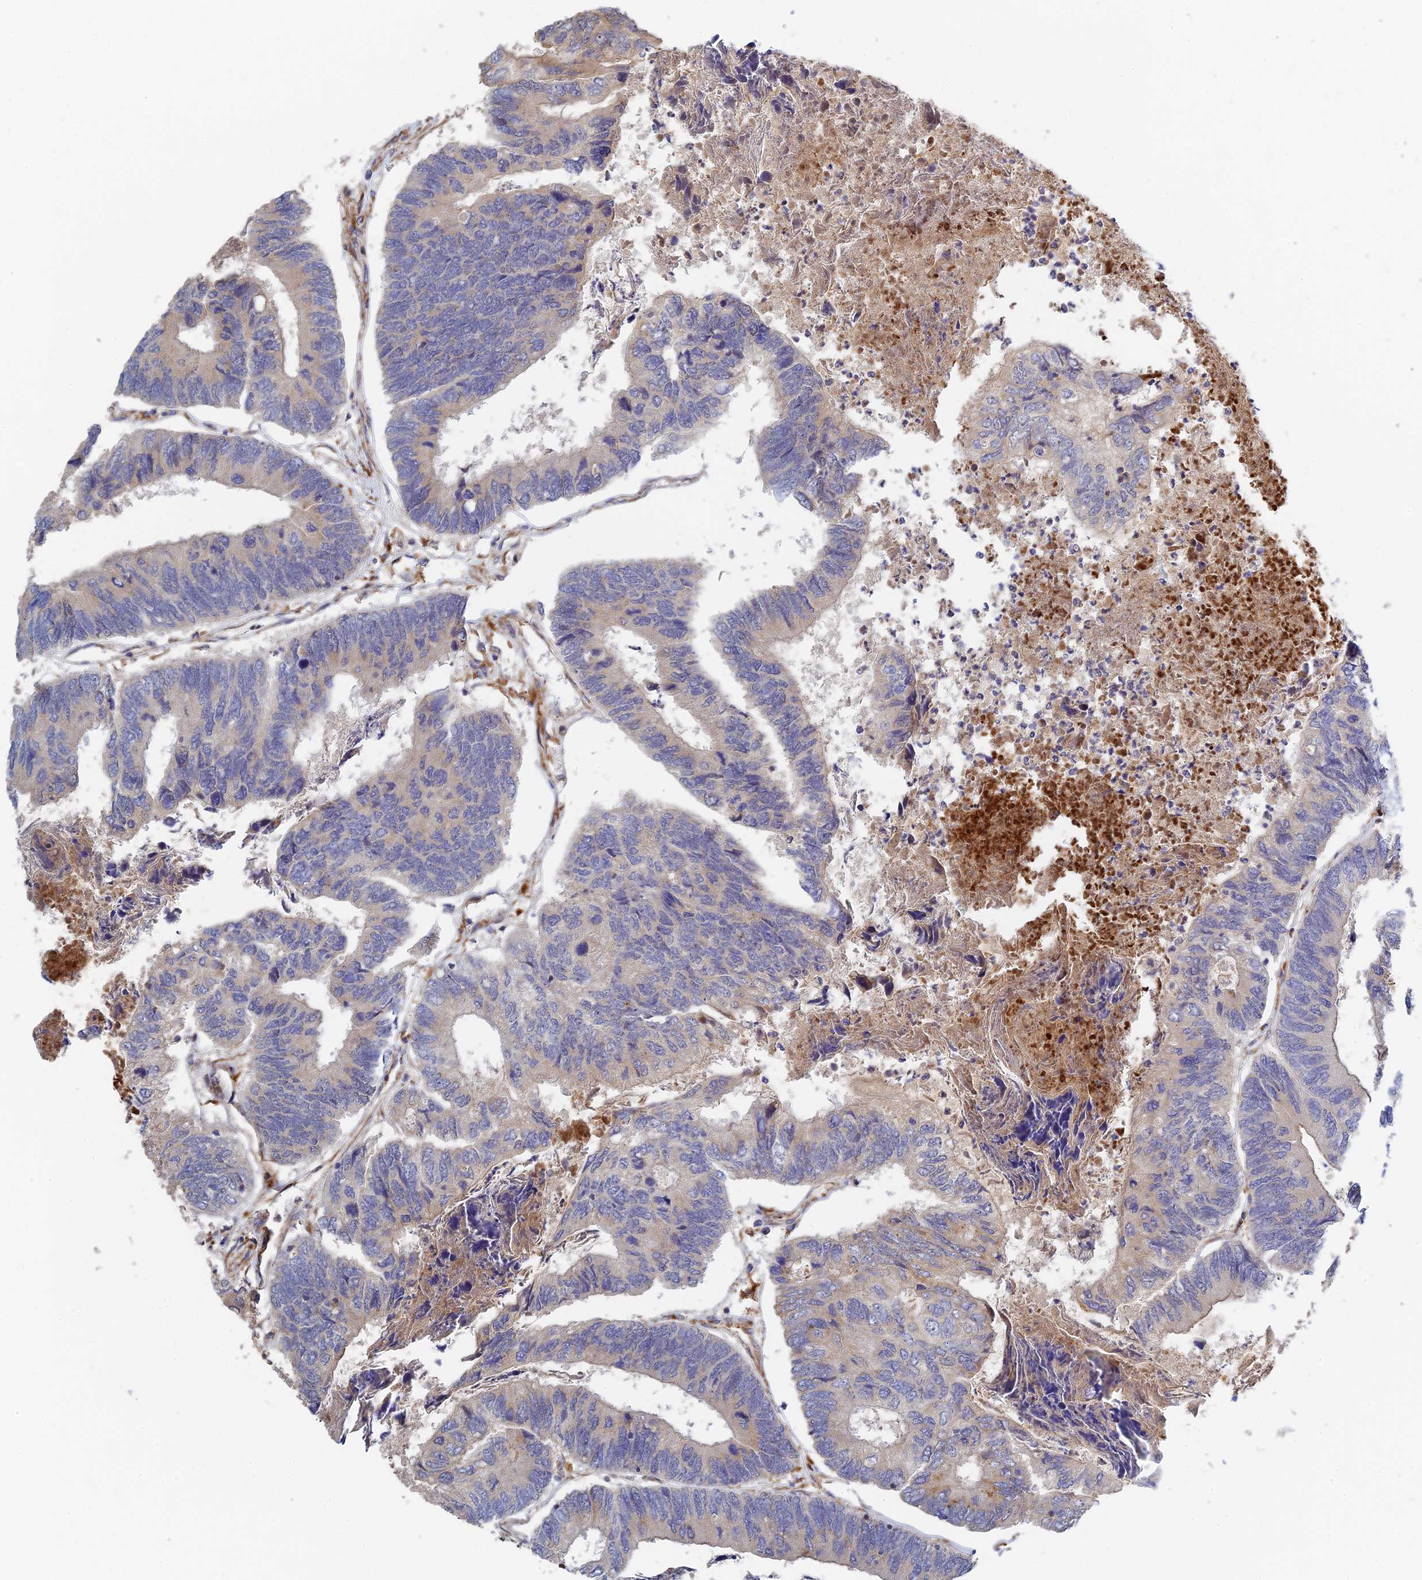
{"staining": {"intensity": "negative", "quantity": "none", "location": "none"}, "tissue": "colorectal cancer", "cell_type": "Tumor cells", "image_type": "cancer", "snomed": [{"axis": "morphology", "description": "Adenocarcinoma, NOS"}, {"axis": "topography", "description": "Colon"}], "caption": "This is an IHC histopathology image of adenocarcinoma (colorectal). There is no positivity in tumor cells.", "gene": "PPP2R3C", "patient": {"sex": "female", "age": 67}}